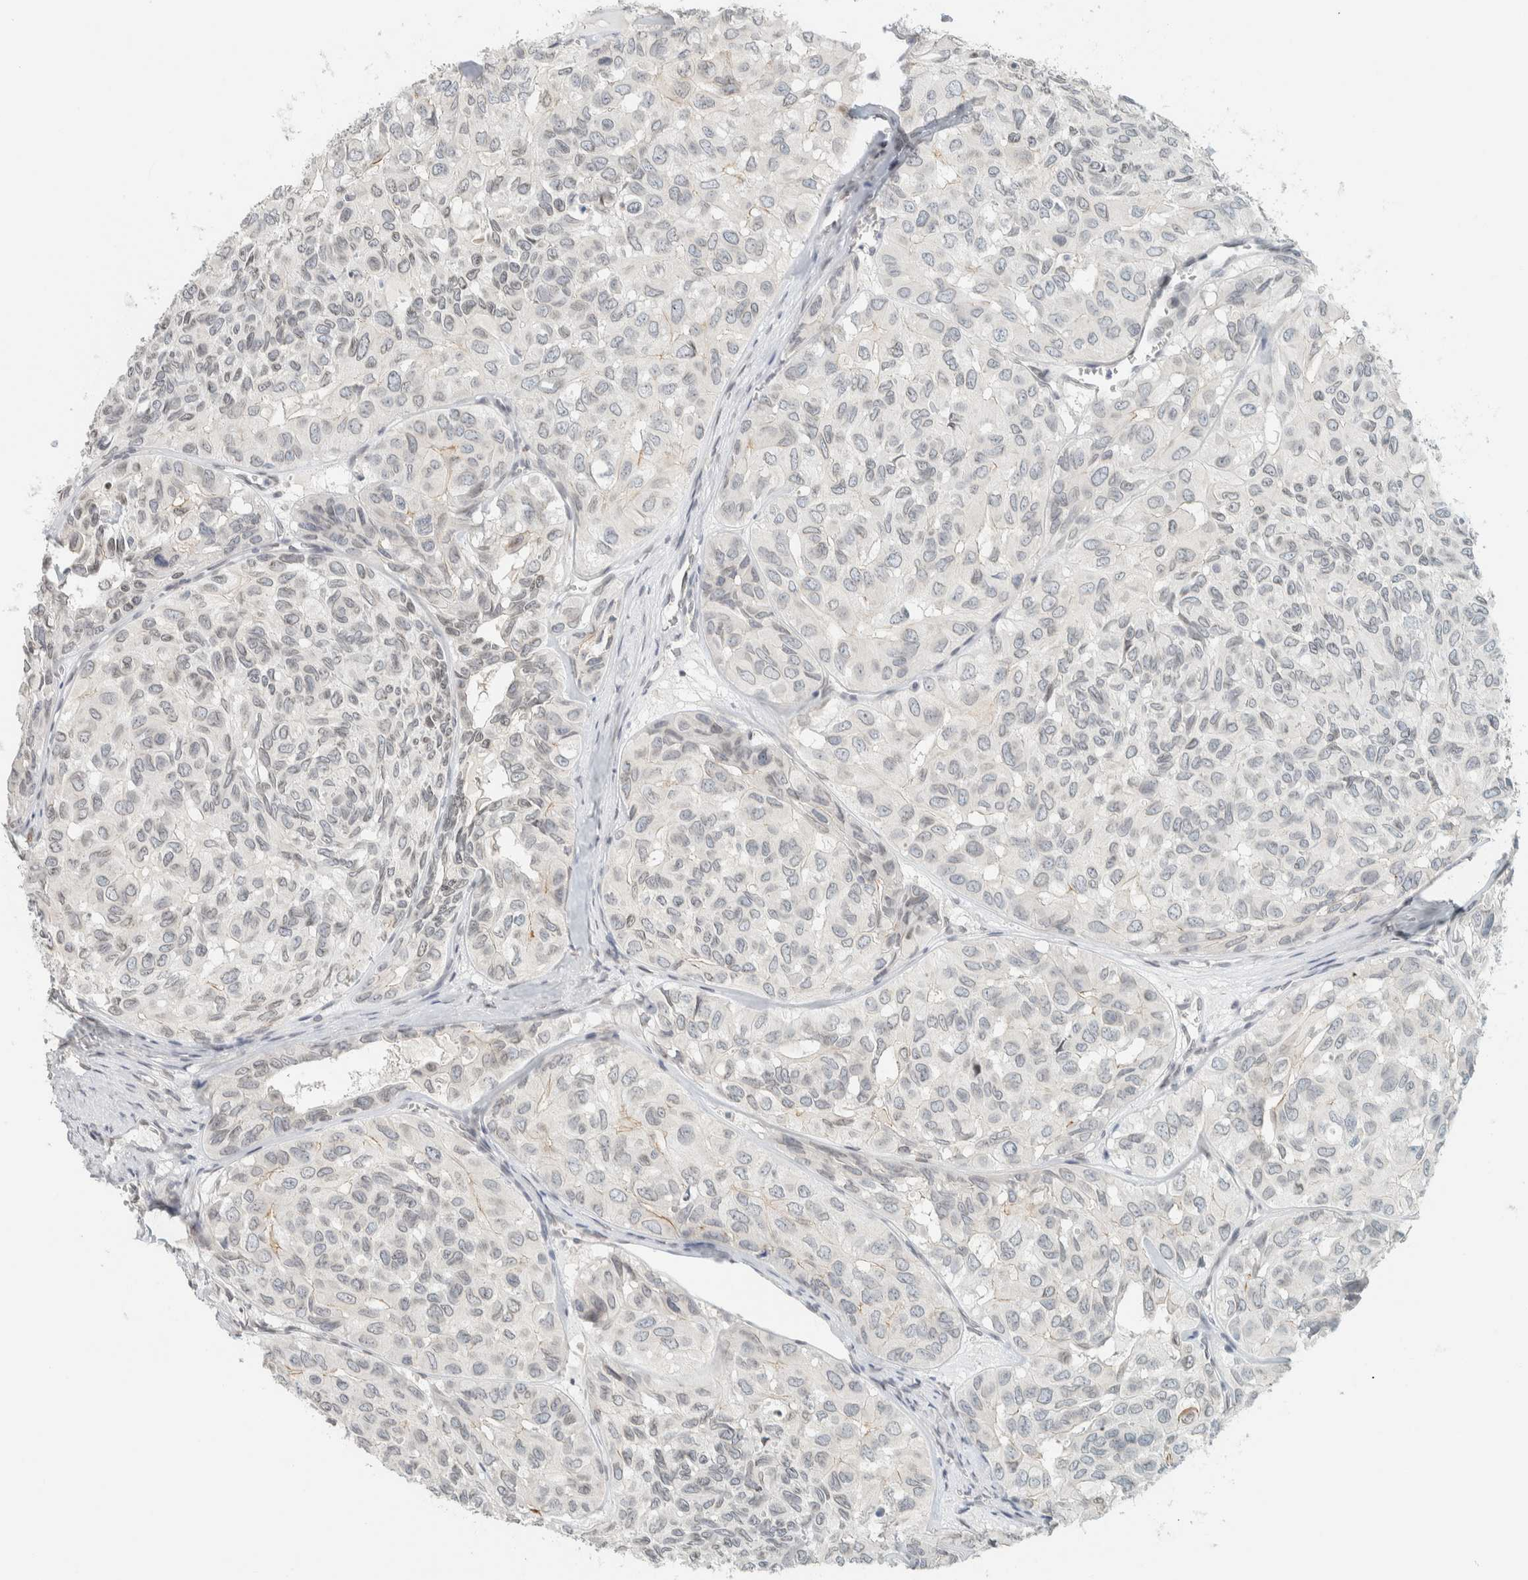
{"staining": {"intensity": "negative", "quantity": "none", "location": "none"}, "tissue": "head and neck cancer", "cell_type": "Tumor cells", "image_type": "cancer", "snomed": [{"axis": "morphology", "description": "Adenocarcinoma, NOS"}, {"axis": "topography", "description": "Salivary gland, NOS"}, {"axis": "topography", "description": "Head-Neck"}], "caption": "Protein analysis of head and neck adenocarcinoma shows no significant expression in tumor cells.", "gene": "C1QTNF12", "patient": {"sex": "female", "age": 76}}